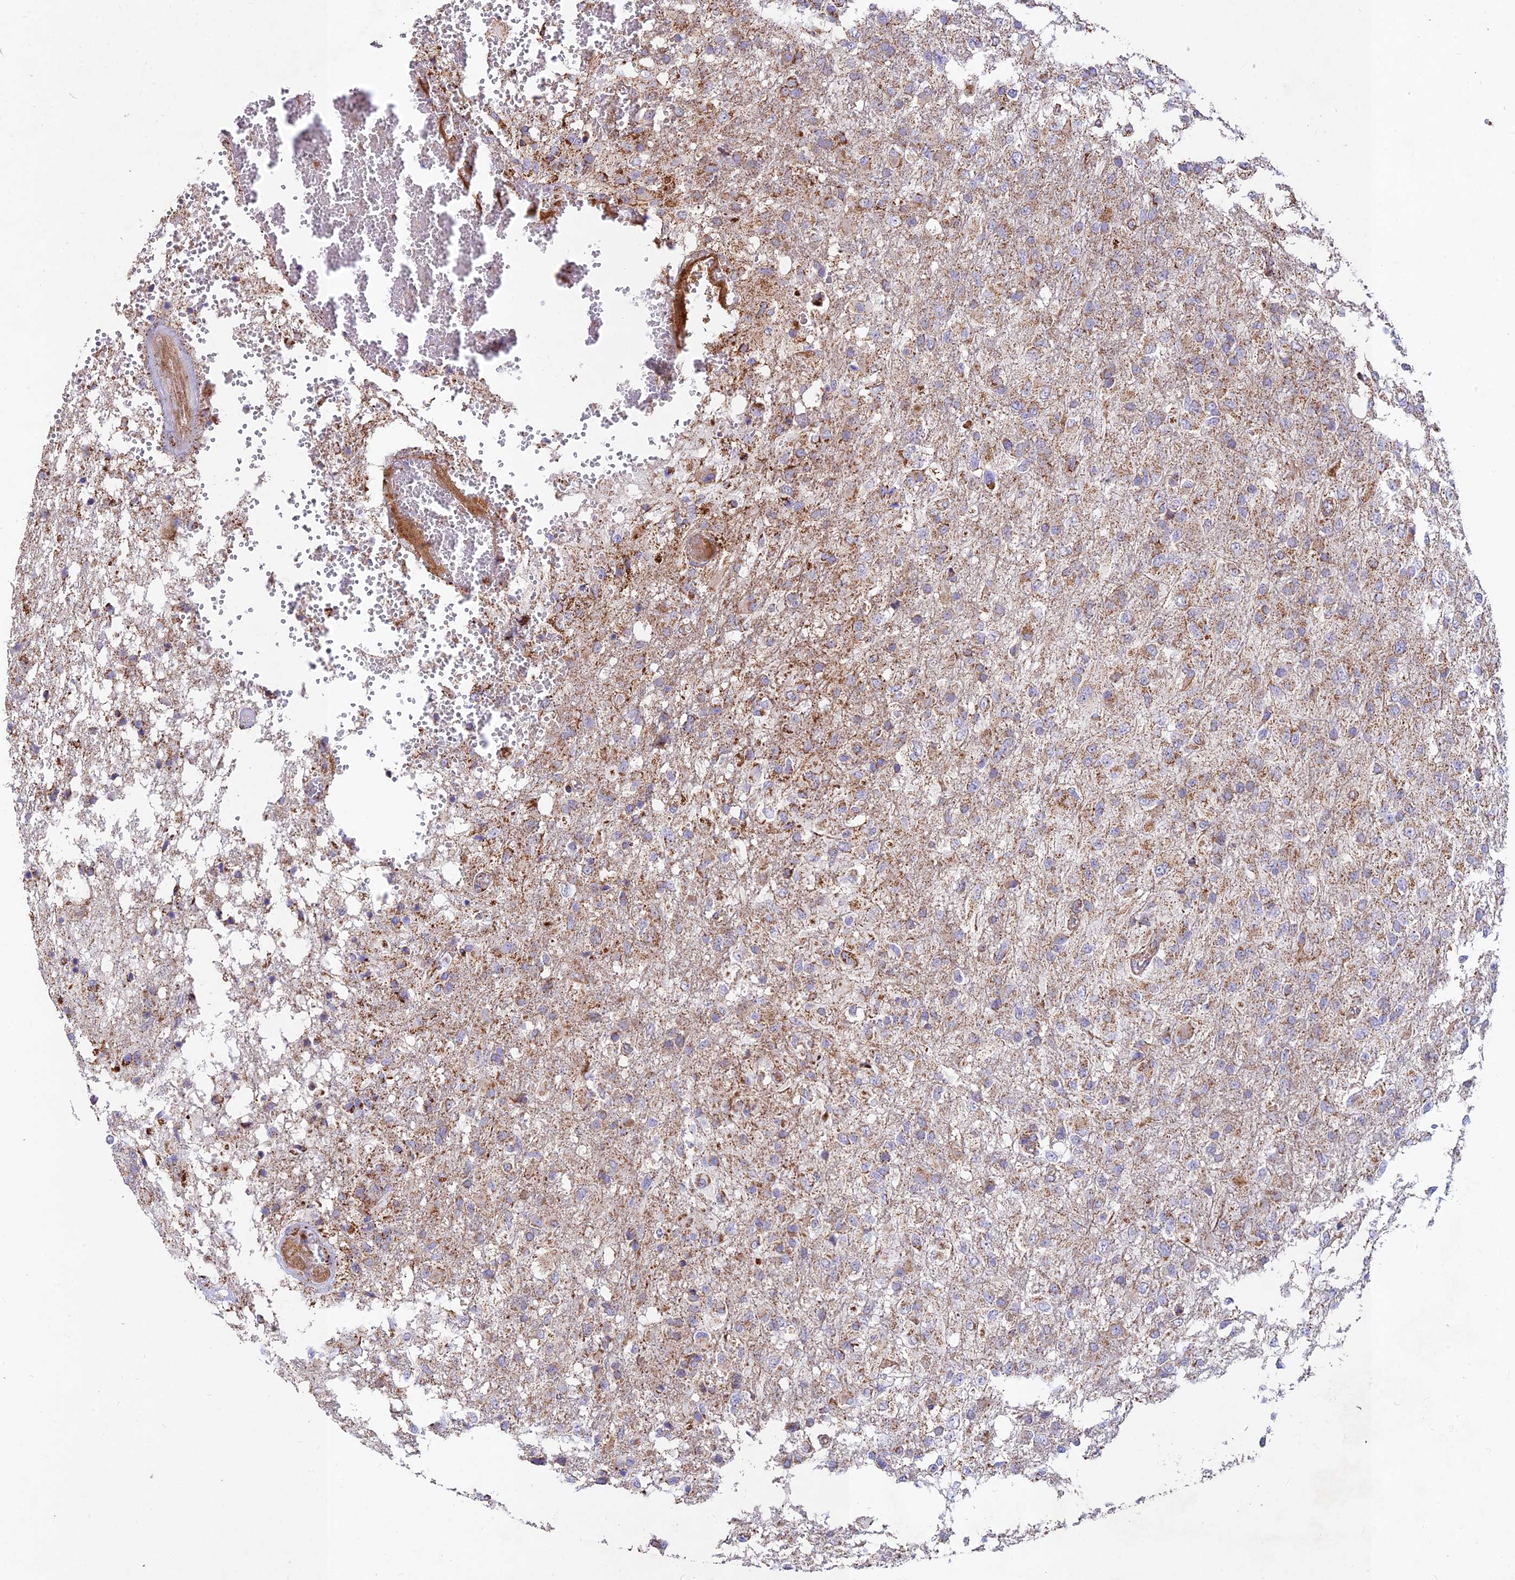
{"staining": {"intensity": "moderate", "quantity": "<25%", "location": "cytoplasmic/membranous"}, "tissue": "glioma", "cell_type": "Tumor cells", "image_type": "cancer", "snomed": [{"axis": "morphology", "description": "Glioma, malignant, High grade"}, {"axis": "topography", "description": "Brain"}], "caption": "This is a photomicrograph of IHC staining of high-grade glioma (malignant), which shows moderate positivity in the cytoplasmic/membranous of tumor cells.", "gene": "KHDC3L", "patient": {"sex": "female", "age": 74}}